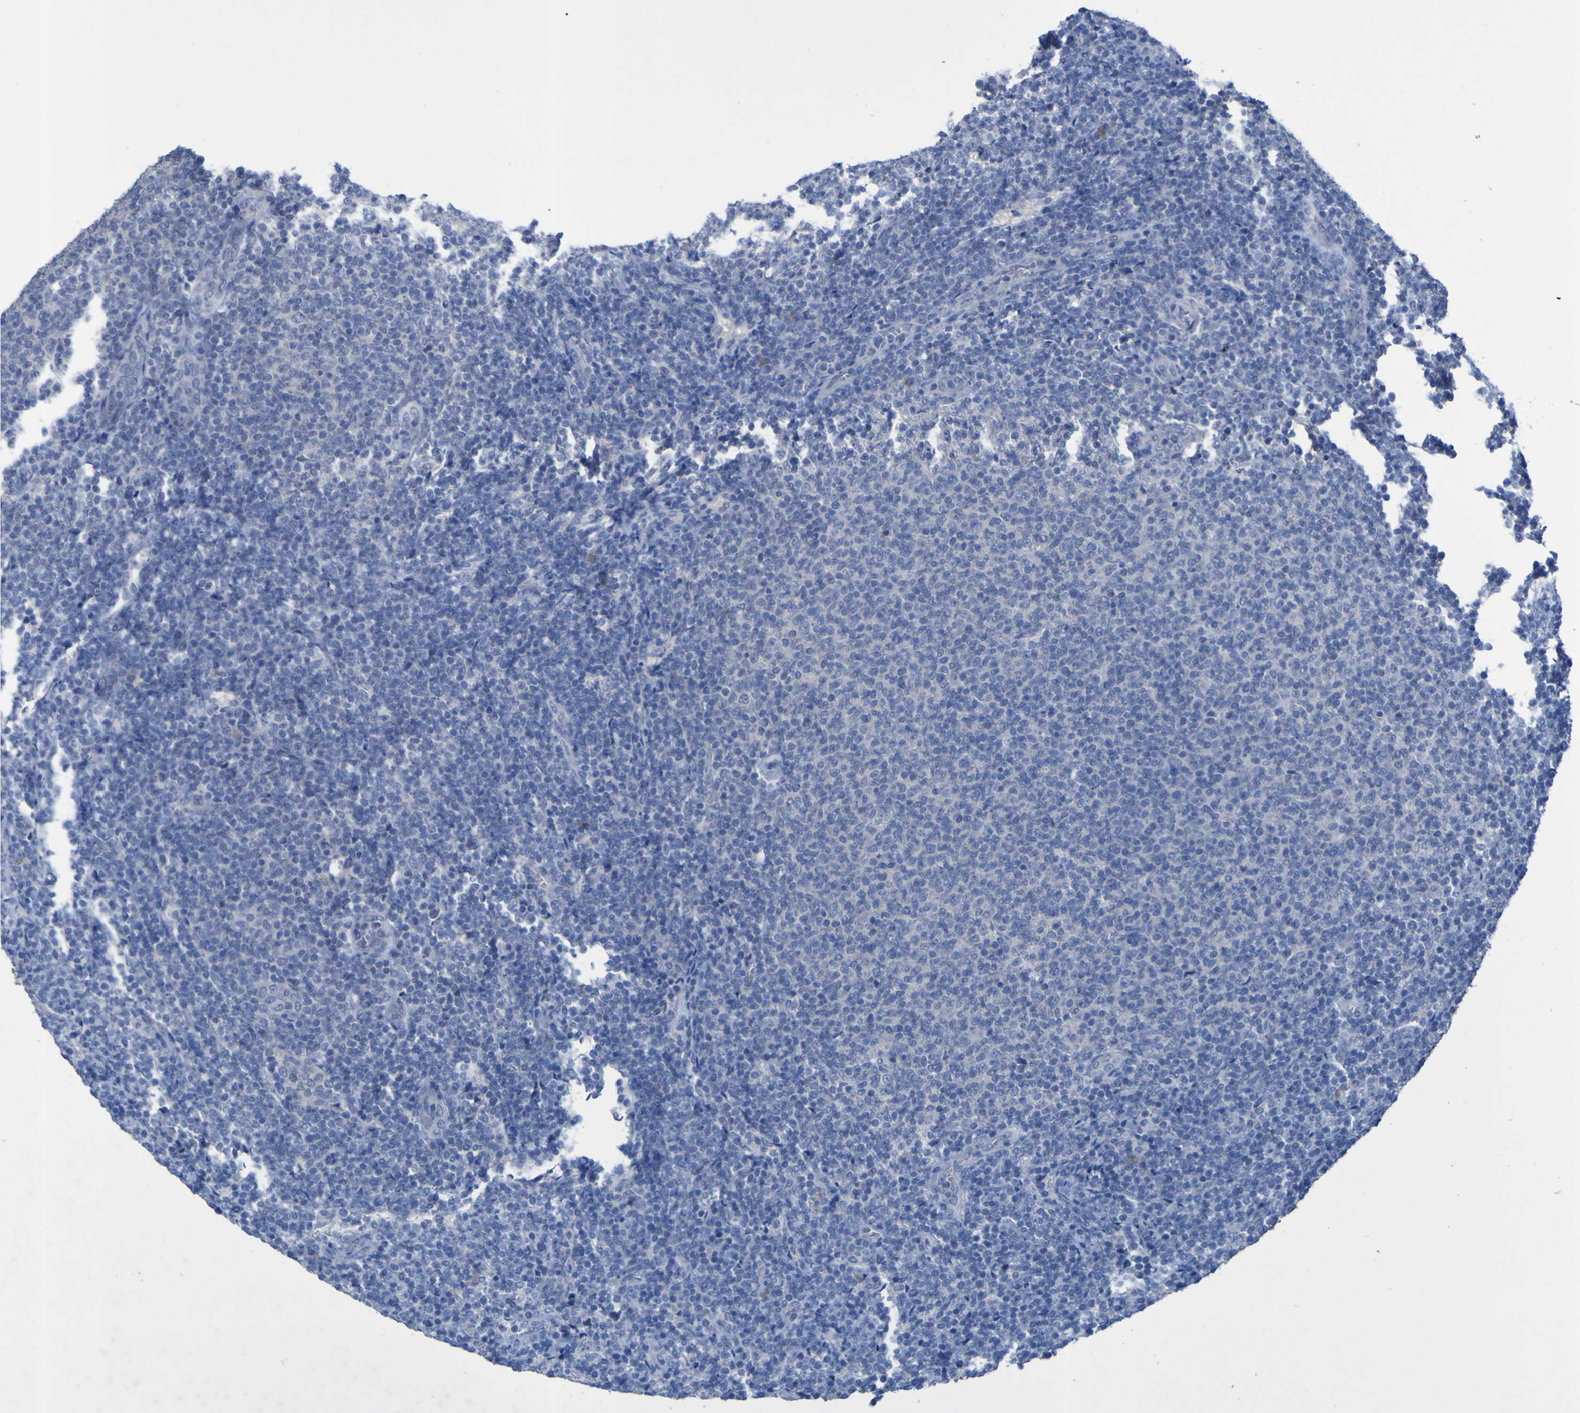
{"staining": {"intensity": "negative", "quantity": "none", "location": "none"}, "tissue": "lymphoma", "cell_type": "Tumor cells", "image_type": "cancer", "snomed": [{"axis": "morphology", "description": "Malignant lymphoma, non-Hodgkin's type, Low grade"}, {"axis": "topography", "description": "Lymph node"}], "caption": "Lymphoma was stained to show a protein in brown. There is no significant expression in tumor cells. The staining was performed using DAB to visualize the protein expression in brown, while the nuclei were stained in blue with hematoxylin (Magnification: 20x).", "gene": "SGK2", "patient": {"sex": "male", "age": 66}}